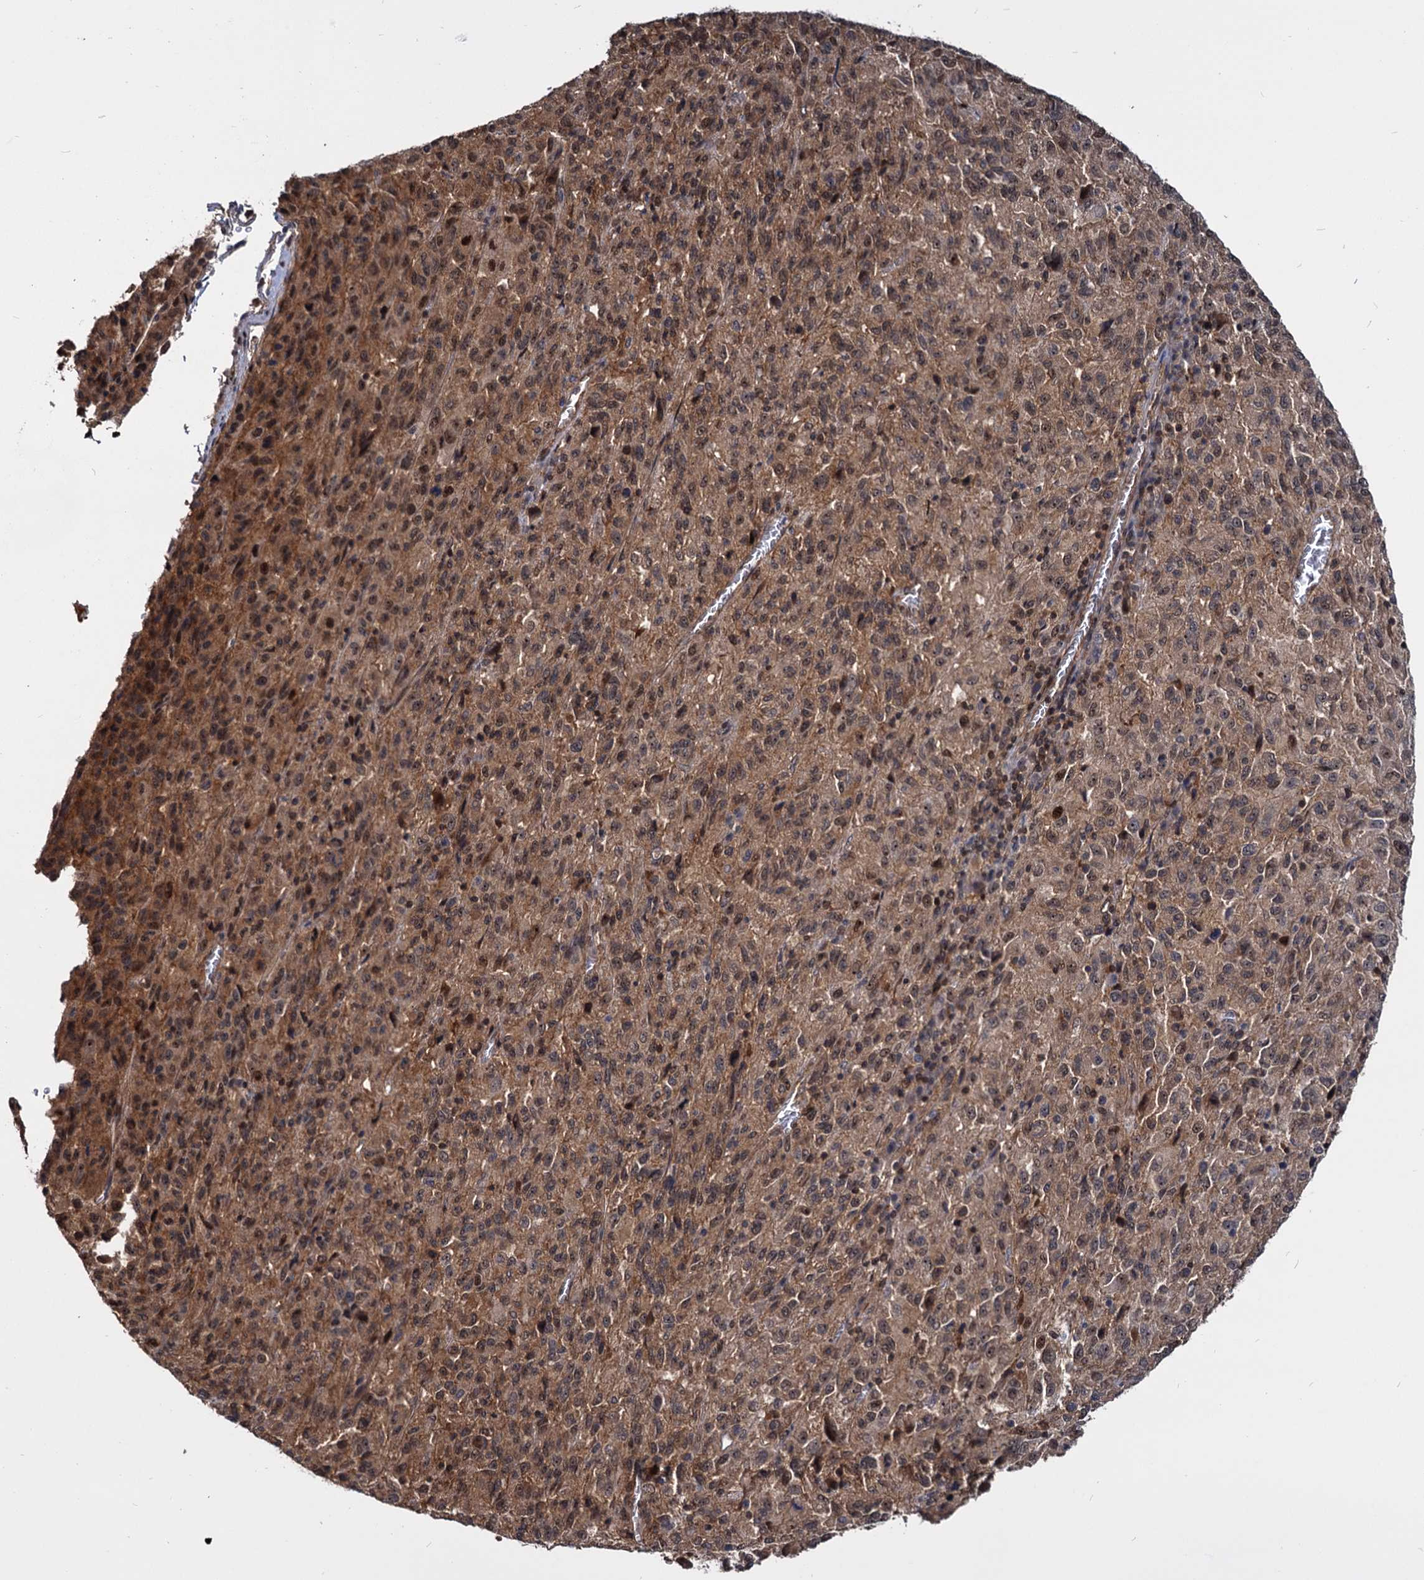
{"staining": {"intensity": "moderate", "quantity": ">75%", "location": "cytoplasmic/membranous,nuclear"}, "tissue": "melanoma", "cell_type": "Tumor cells", "image_type": "cancer", "snomed": [{"axis": "morphology", "description": "Malignant melanoma, Metastatic site"}, {"axis": "topography", "description": "Lung"}], "caption": "Protein staining demonstrates moderate cytoplasmic/membranous and nuclear positivity in approximately >75% of tumor cells in melanoma. (IHC, brightfield microscopy, high magnification).", "gene": "UBLCP1", "patient": {"sex": "male", "age": 64}}